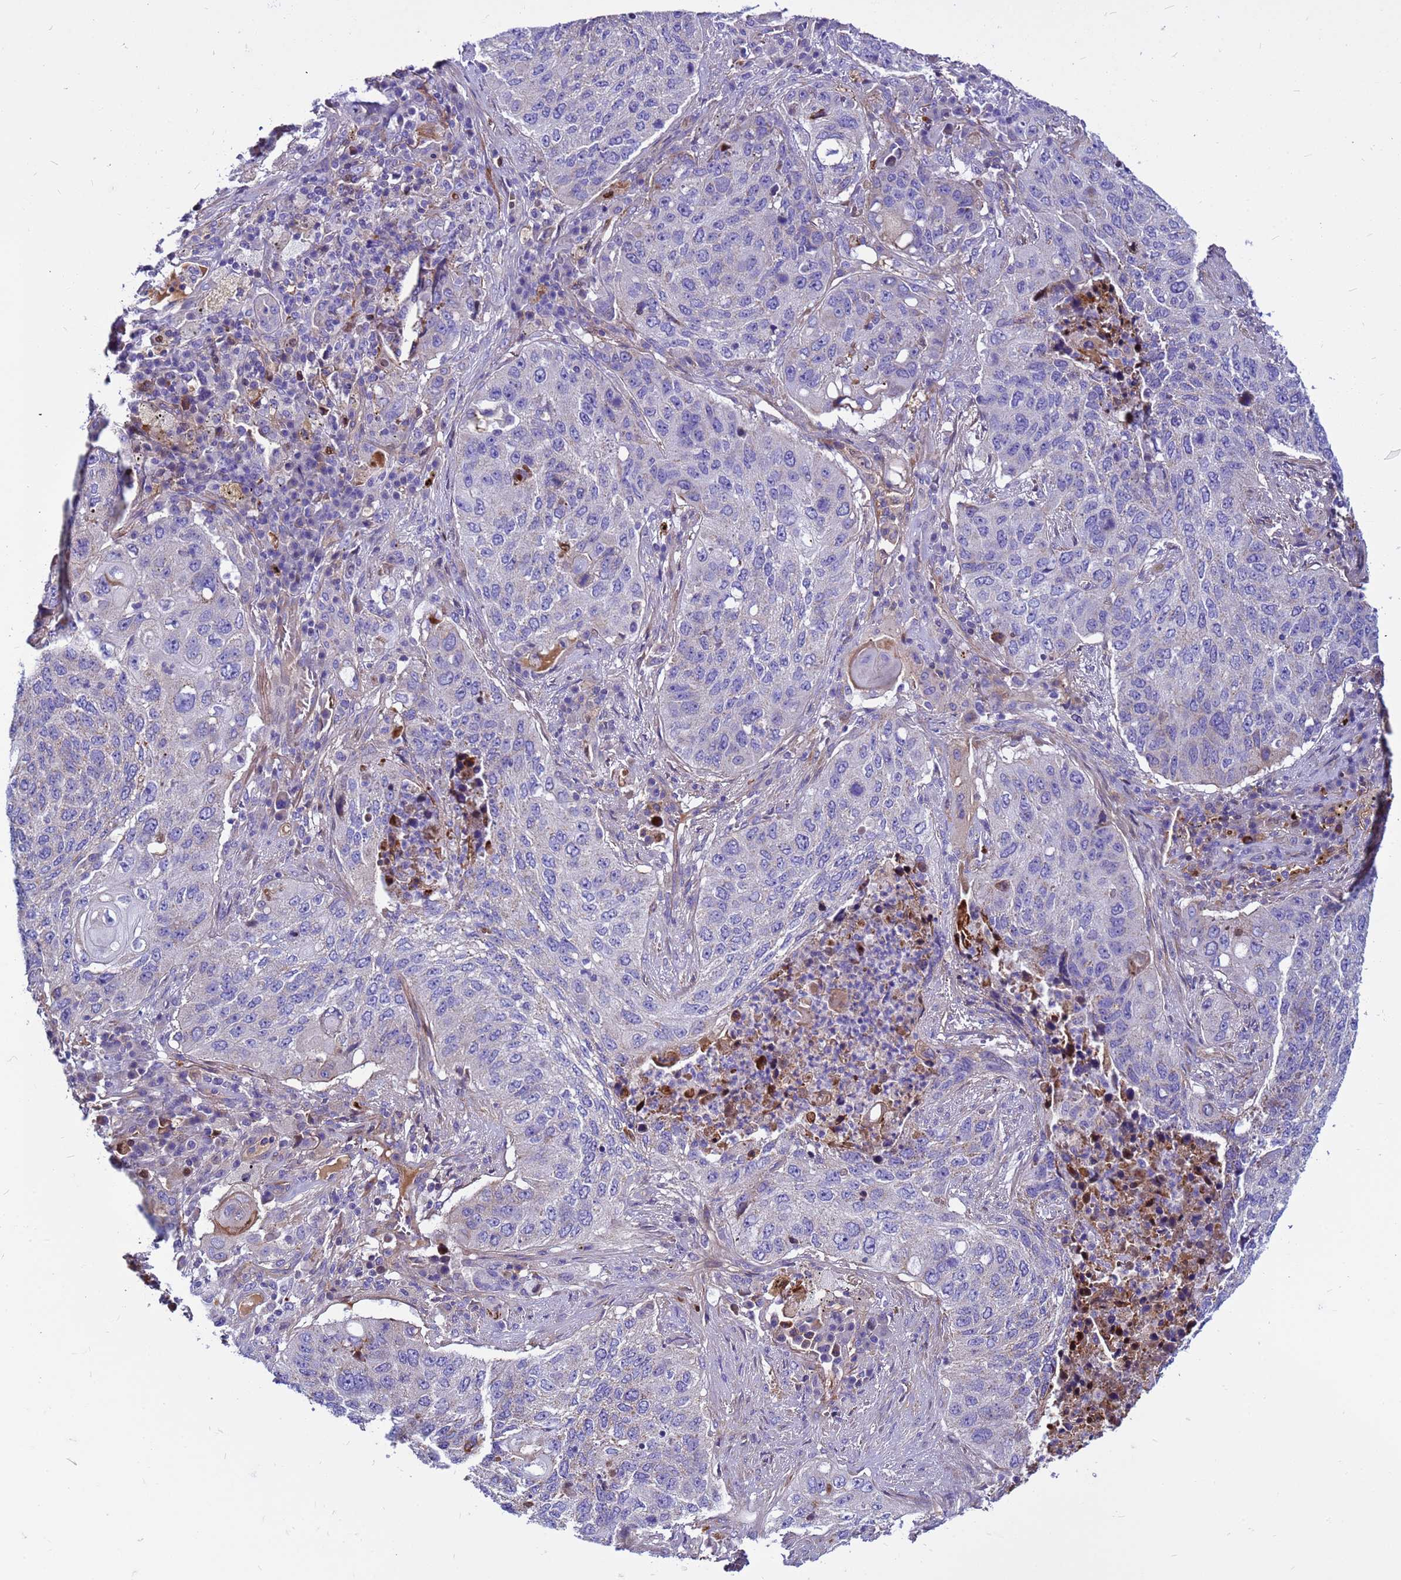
{"staining": {"intensity": "negative", "quantity": "none", "location": "none"}, "tissue": "lung cancer", "cell_type": "Tumor cells", "image_type": "cancer", "snomed": [{"axis": "morphology", "description": "Squamous cell carcinoma, NOS"}, {"axis": "topography", "description": "Lung"}], "caption": "Tumor cells show no significant staining in lung cancer.", "gene": "CRHBP", "patient": {"sex": "female", "age": 63}}